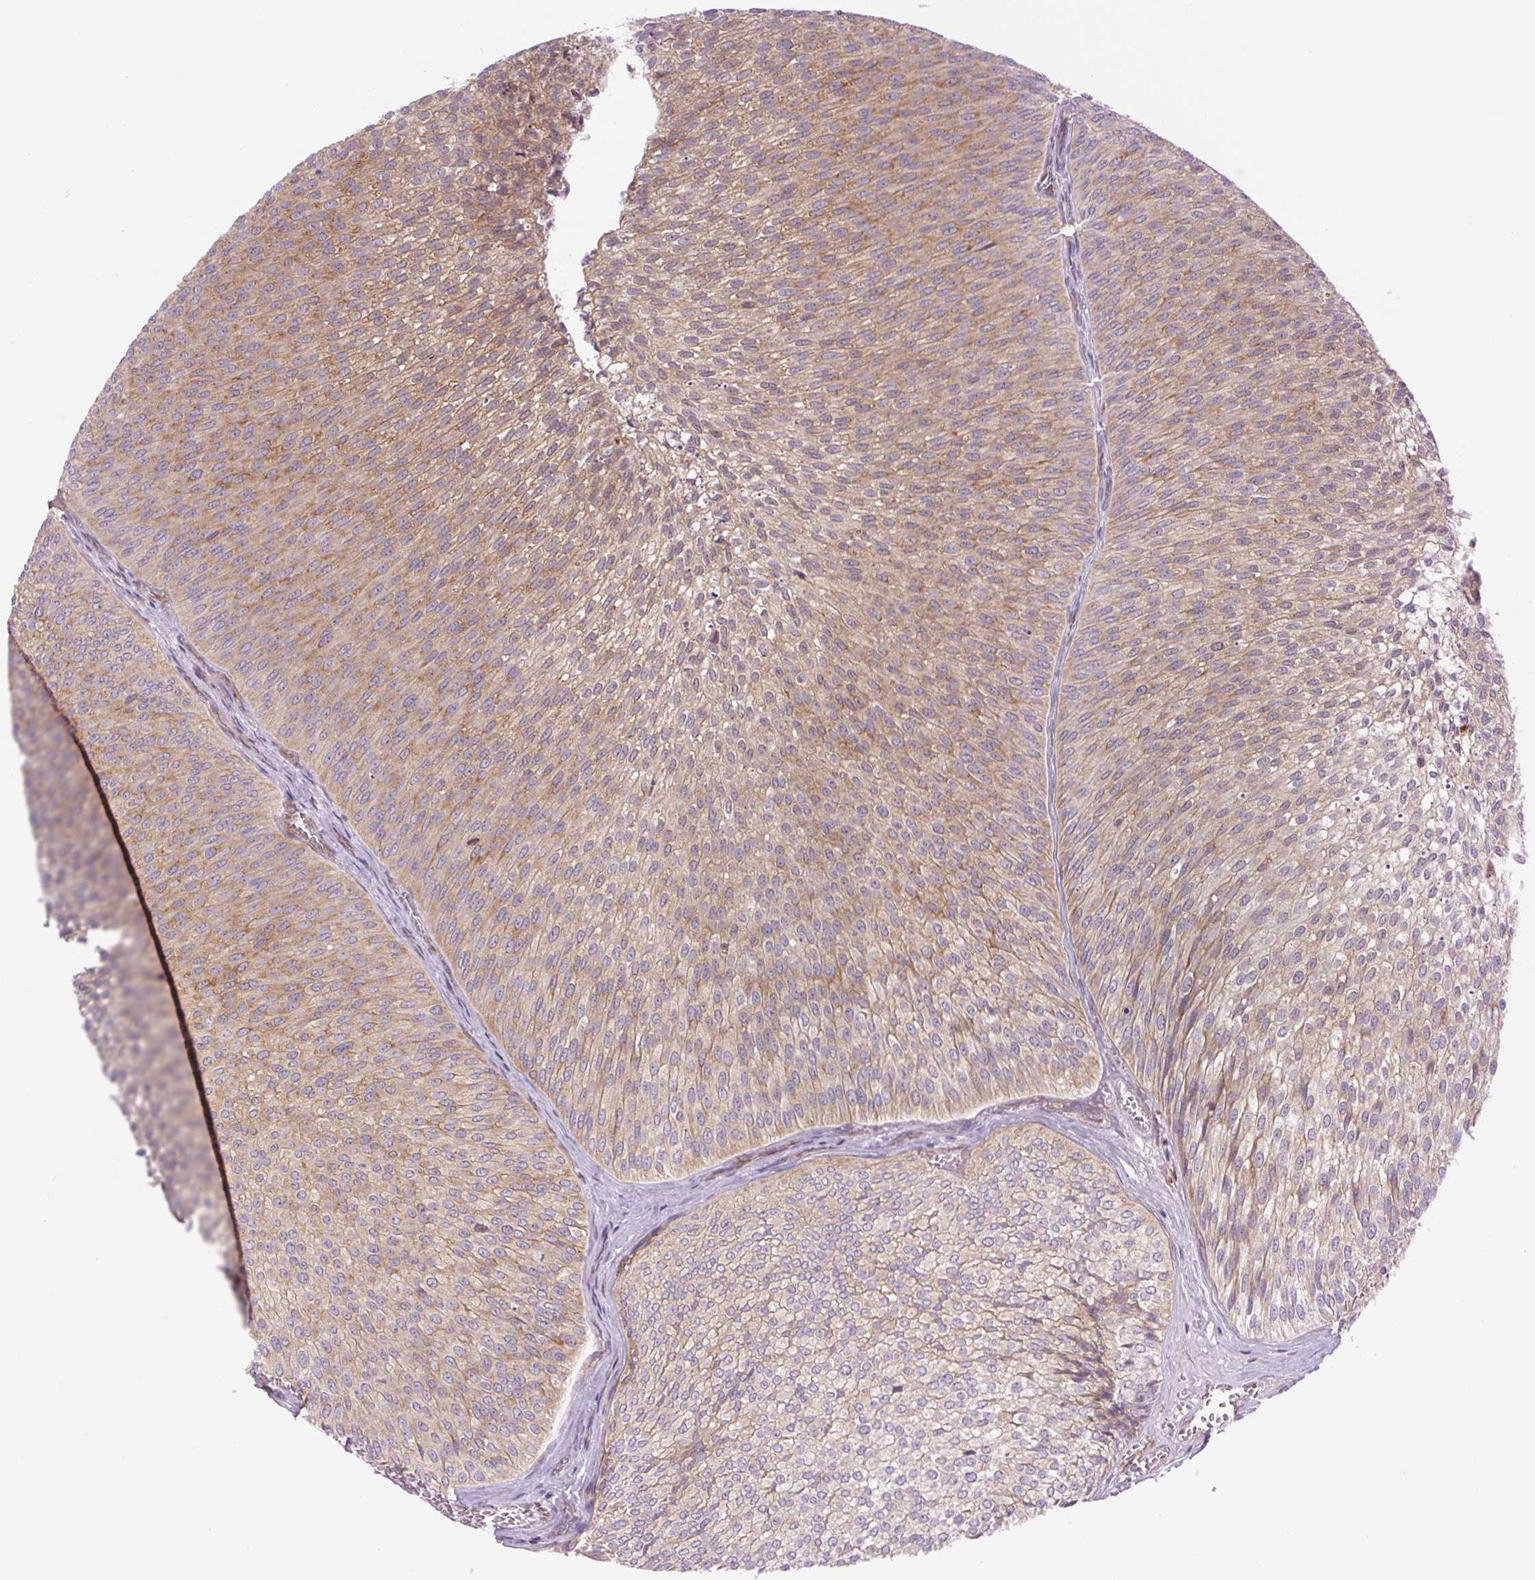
{"staining": {"intensity": "moderate", "quantity": ">75%", "location": "cytoplasmic/membranous"}, "tissue": "urothelial cancer", "cell_type": "Tumor cells", "image_type": "cancer", "snomed": [{"axis": "morphology", "description": "Urothelial carcinoma, Low grade"}, {"axis": "topography", "description": "Urinary bladder"}], "caption": "Immunohistochemistry histopathology image of urothelial carcinoma (low-grade) stained for a protein (brown), which demonstrates medium levels of moderate cytoplasmic/membranous staining in approximately >75% of tumor cells.", "gene": "MINK1", "patient": {"sex": "male", "age": 91}}